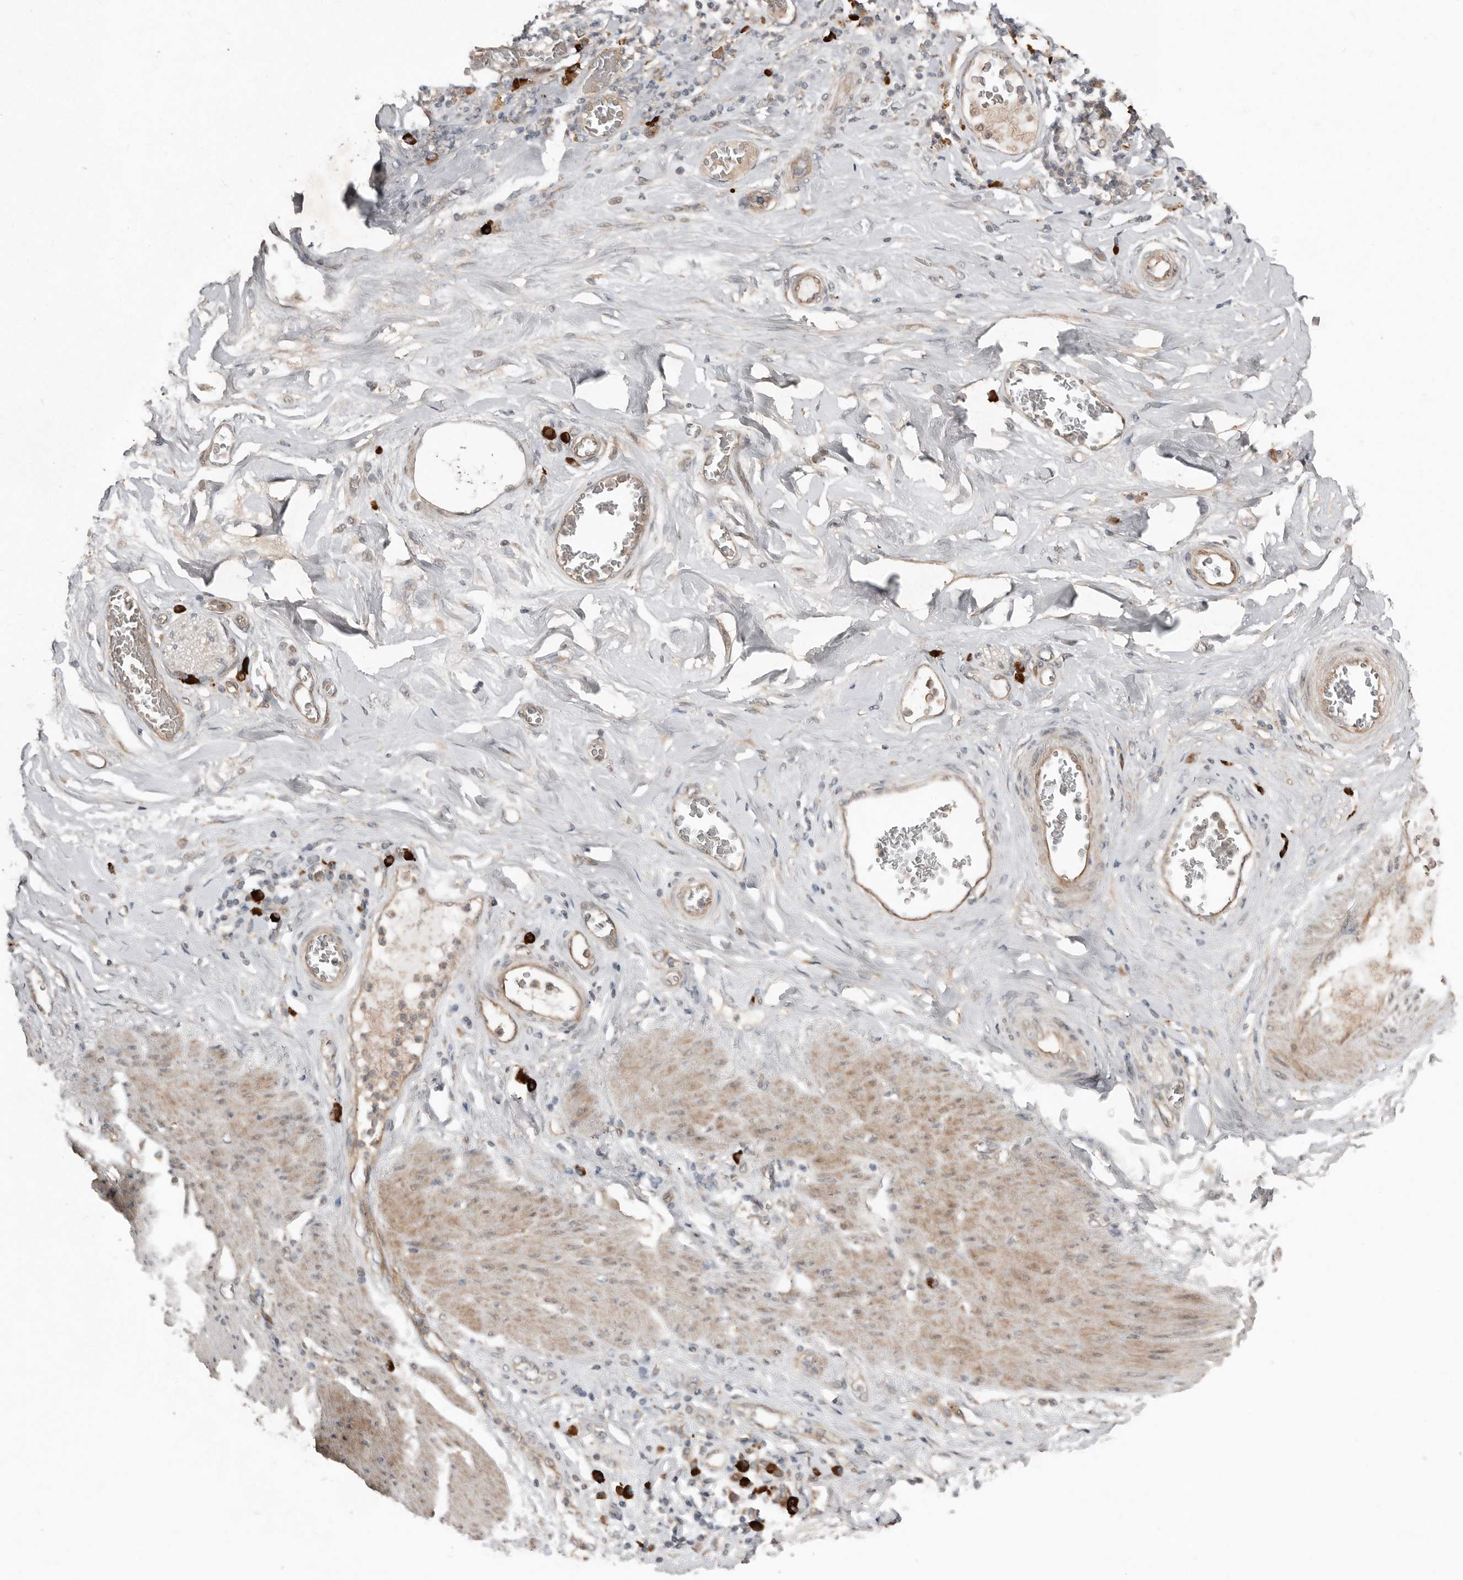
{"staining": {"intensity": "strong", "quantity": "25%-75%", "location": "cytoplasmic/membranous"}, "tissue": "stomach cancer", "cell_type": "Tumor cells", "image_type": "cancer", "snomed": [{"axis": "morphology", "description": "Adenocarcinoma, NOS"}, {"axis": "topography", "description": "Stomach"}], "caption": "Stomach cancer (adenocarcinoma) was stained to show a protein in brown. There is high levels of strong cytoplasmic/membranous expression in approximately 25%-75% of tumor cells. The protein is stained brown, and the nuclei are stained in blue (DAB IHC with brightfield microscopy, high magnification).", "gene": "TEAD3", "patient": {"sex": "female", "age": 73}}